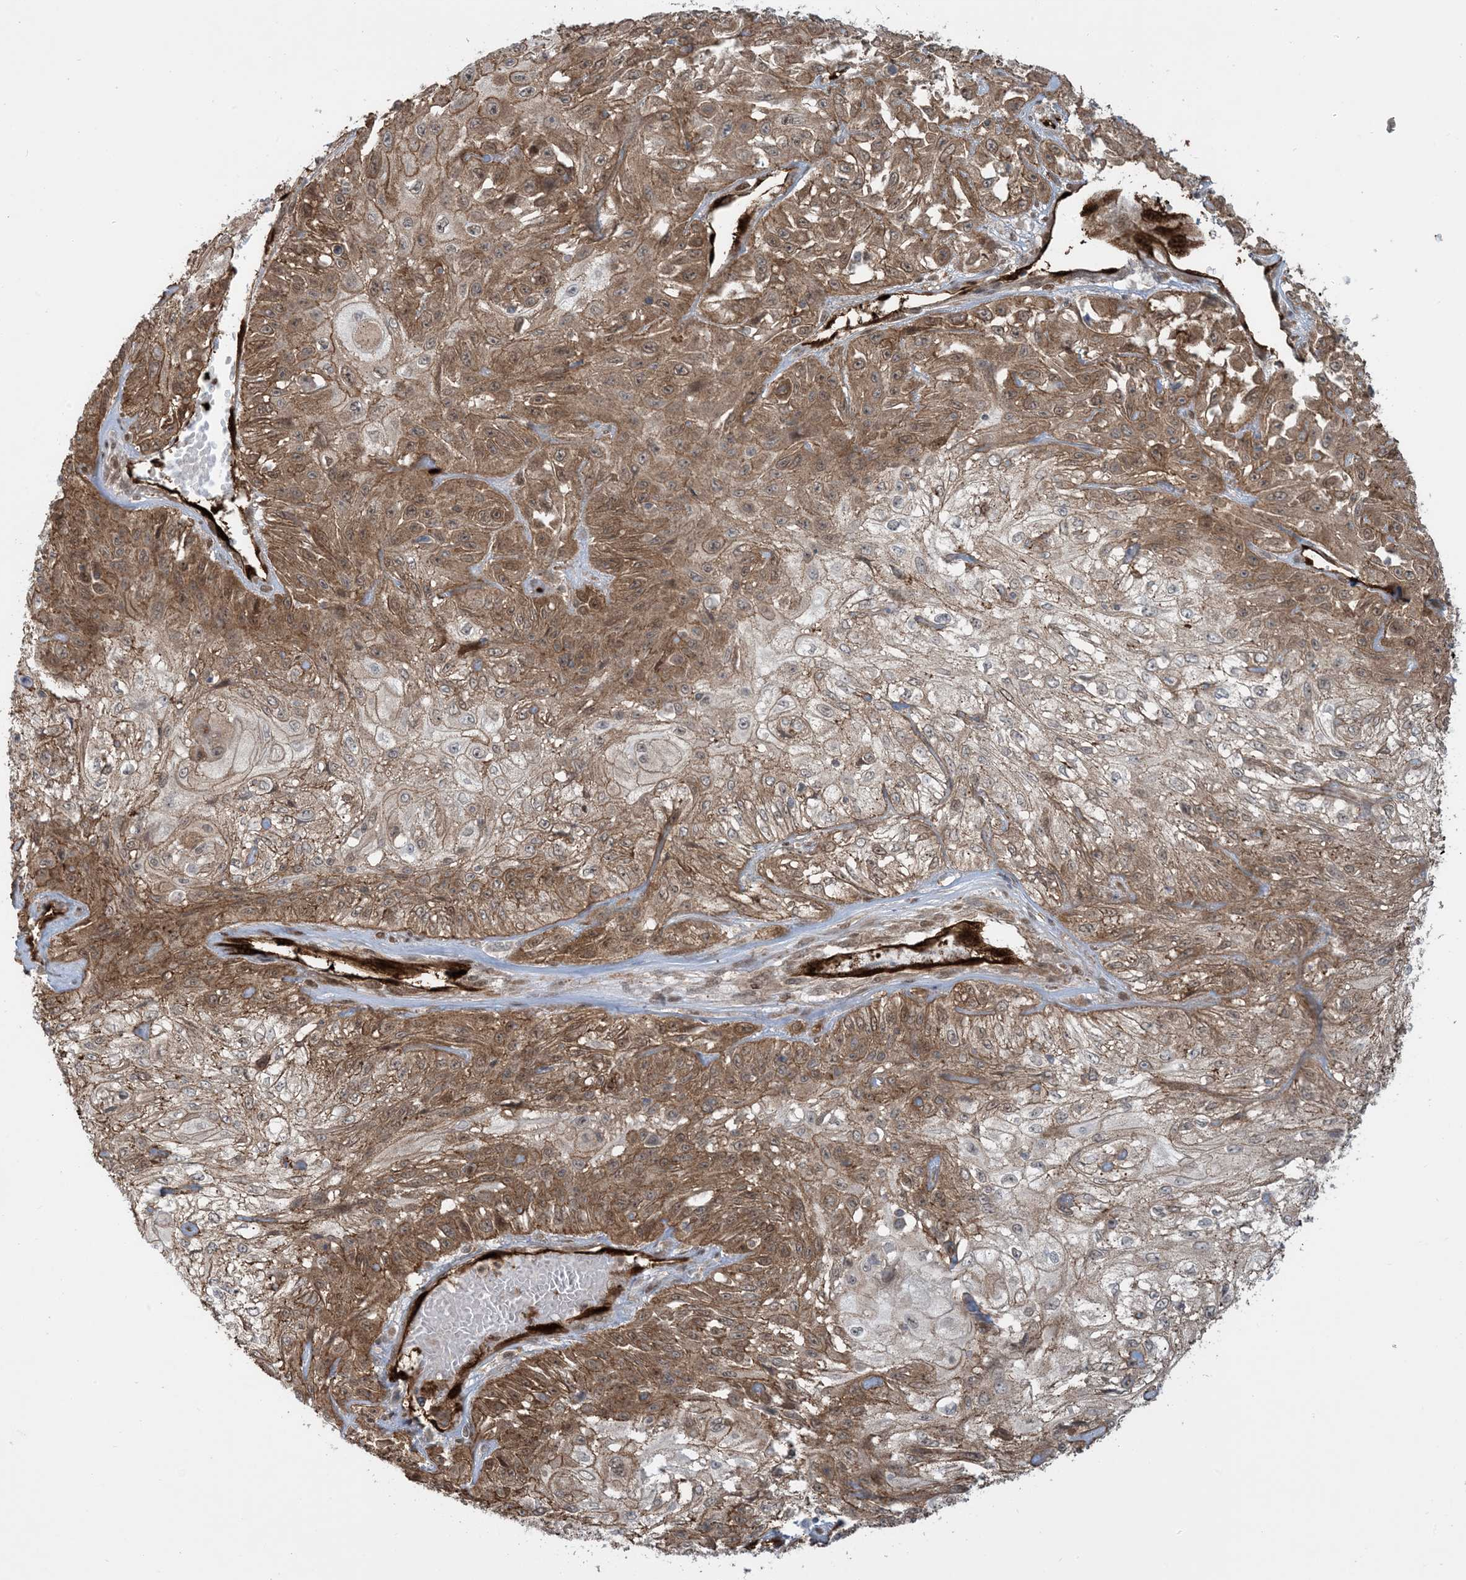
{"staining": {"intensity": "moderate", "quantity": ">75%", "location": "cytoplasmic/membranous"}, "tissue": "skin cancer", "cell_type": "Tumor cells", "image_type": "cancer", "snomed": [{"axis": "morphology", "description": "Squamous cell carcinoma, NOS"}, {"axis": "morphology", "description": "Squamous cell carcinoma, metastatic, NOS"}, {"axis": "topography", "description": "Skin"}, {"axis": "topography", "description": "Lymph node"}], "caption": "Immunohistochemistry (DAB (3,3'-diaminobenzidine)) staining of skin cancer displays moderate cytoplasmic/membranous protein positivity in approximately >75% of tumor cells.", "gene": "PPM1F", "patient": {"sex": "male", "age": 75}}